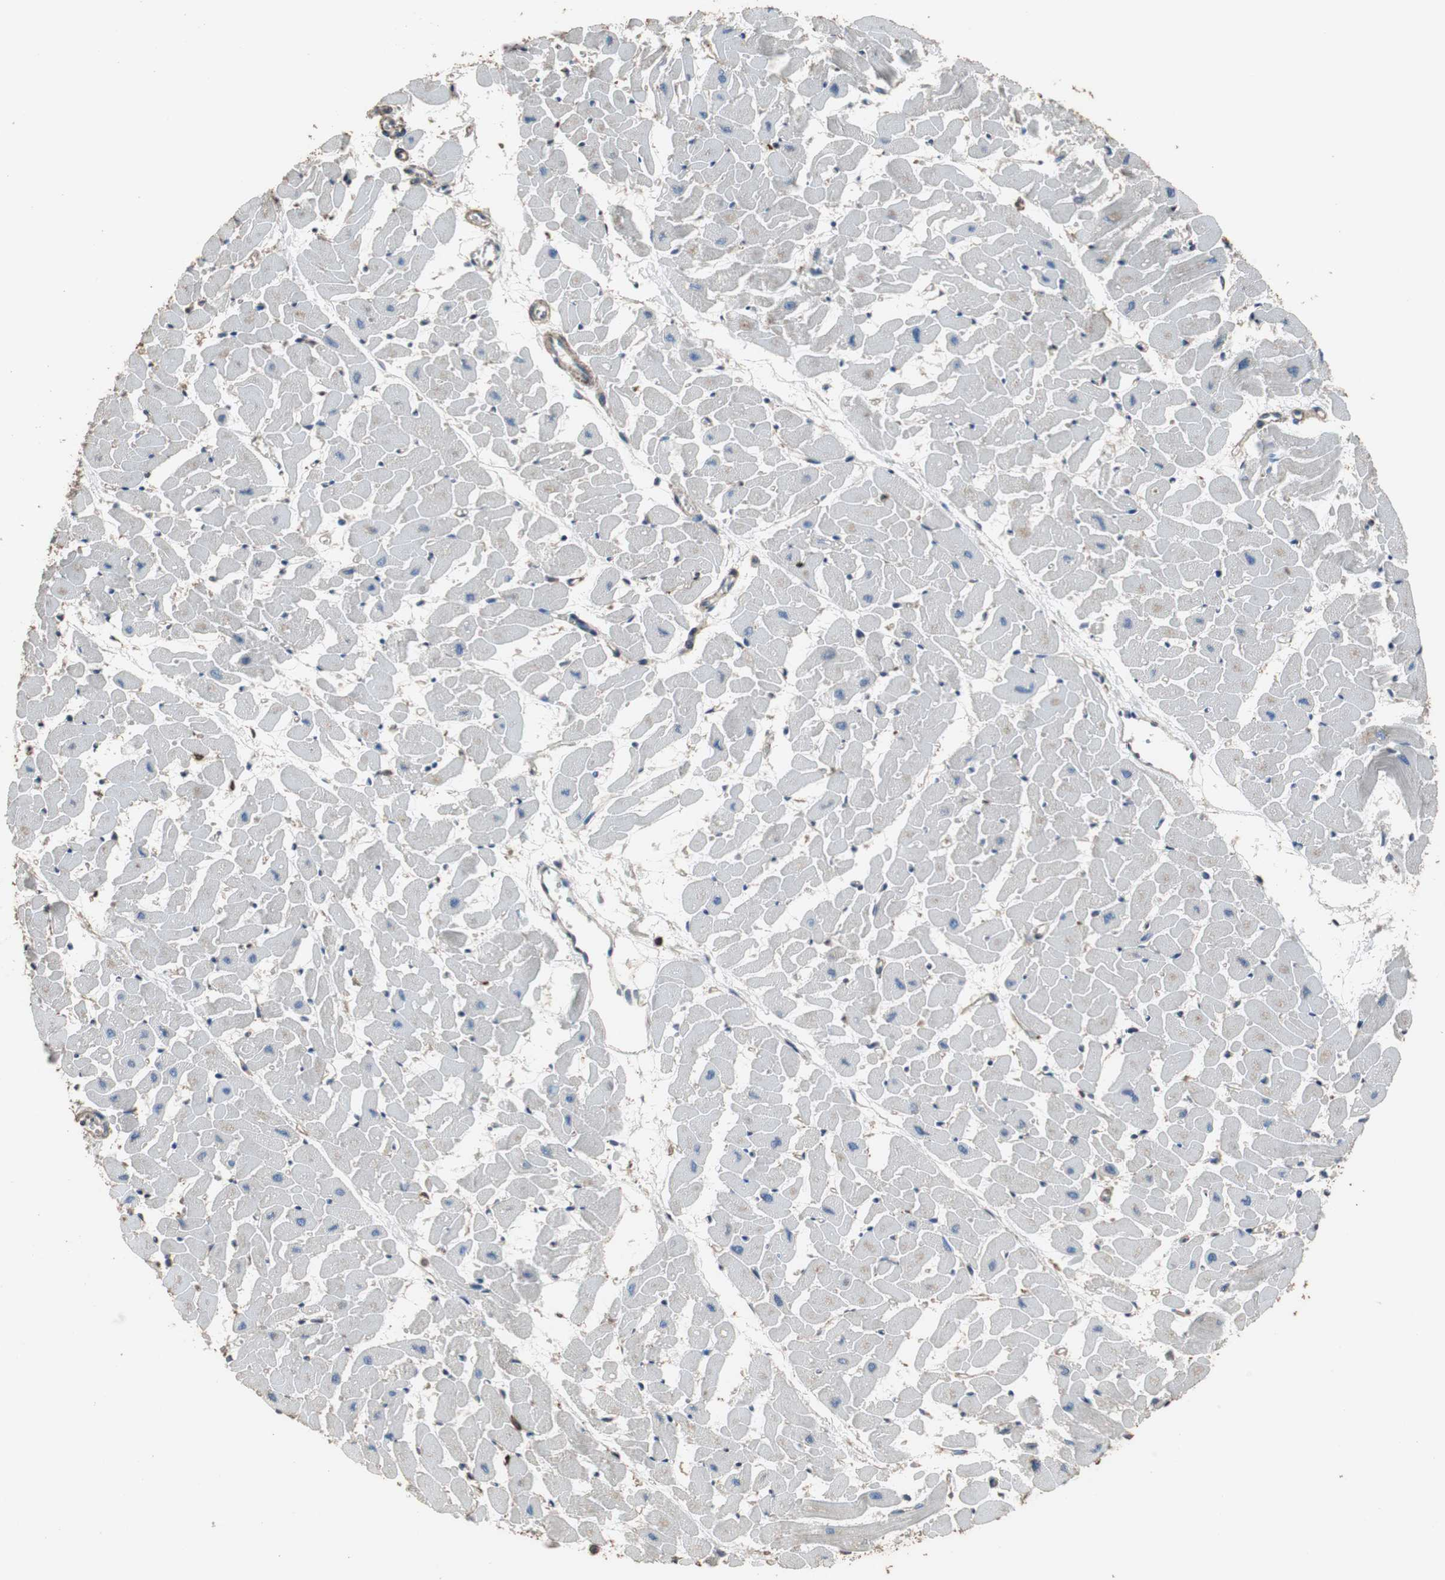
{"staining": {"intensity": "weak", "quantity": "25%-75%", "location": "cytoplasmic/membranous"}, "tissue": "heart muscle", "cell_type": "Cardiomyocytes", "image_type": "normal", "snomed": [{"axis": "morphology", "description": "Normal tissue, NOS"}, {"axis": "topography", "description": "Heart"}], "caption": "The immunohistochemical stain labels weak cytoplasmic/membranous positivity in cardiomyocytes of normal heart muscle. (brown staining indicates protein expression, while blue staining denotes nuclei).", "gene": "PRKRA", "patient": {"sex": "female", "age": 19}}